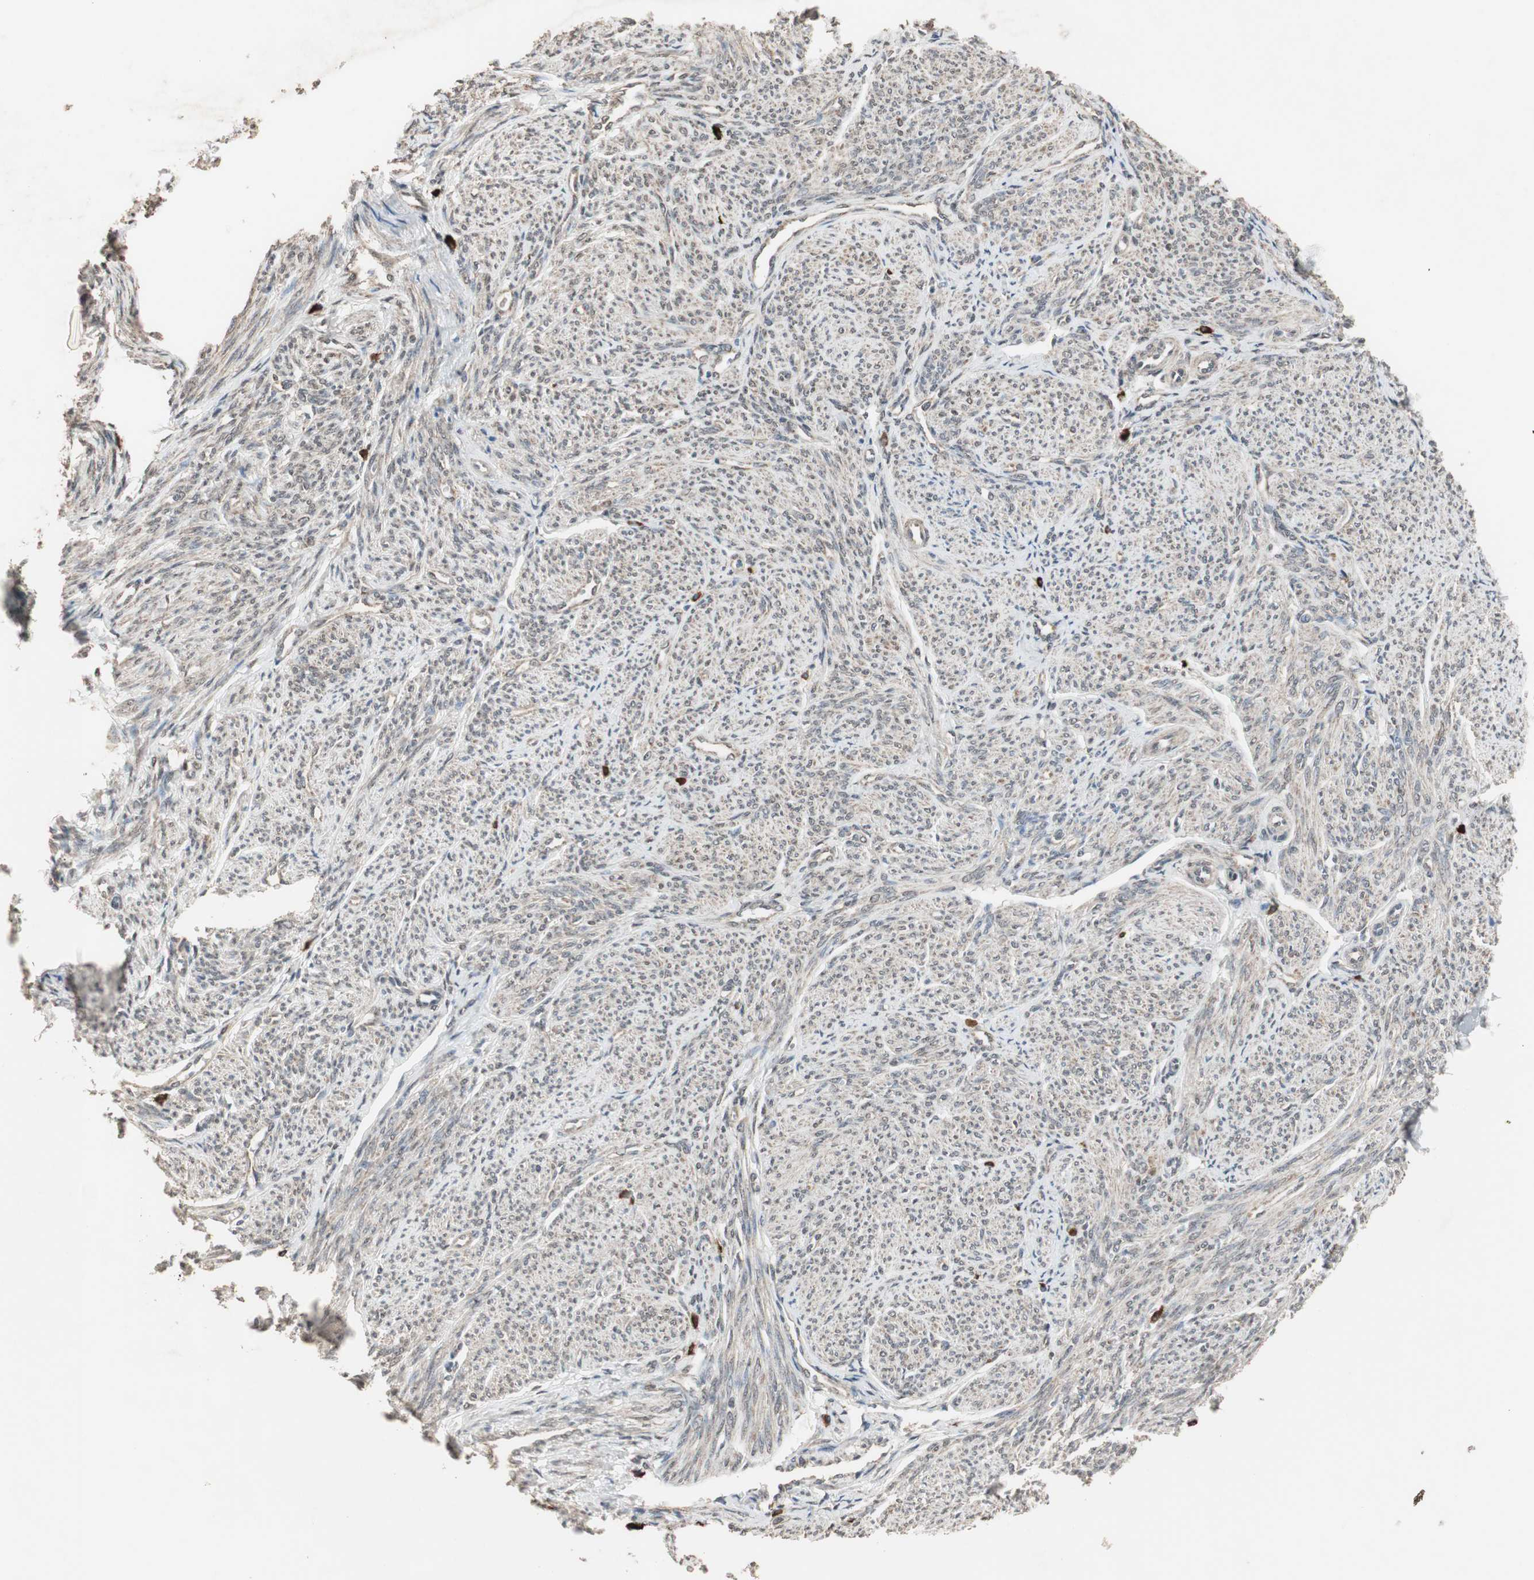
{"staining": {"intensity": "moderate", "quantity": ">75%", "location": "cytoplasmic/membranous,nuclear"}, "tissue": "smooth muscle", "cell_type": "Smooth muscle cells", "image_type": "normal", "snomed": [{"axis": "morphology", "description": "Normal tissue, NOS"}, {"axis": "topography", "description": "Smooth muscle"}], "caption": "Moderate cytoplasmic/membranous,nuclear protein staining is seen in about >75% of smooth muscle cells in smooth muscle.", "gene": "ZHX2", "patient": {"sex": "female", "age": 65}}